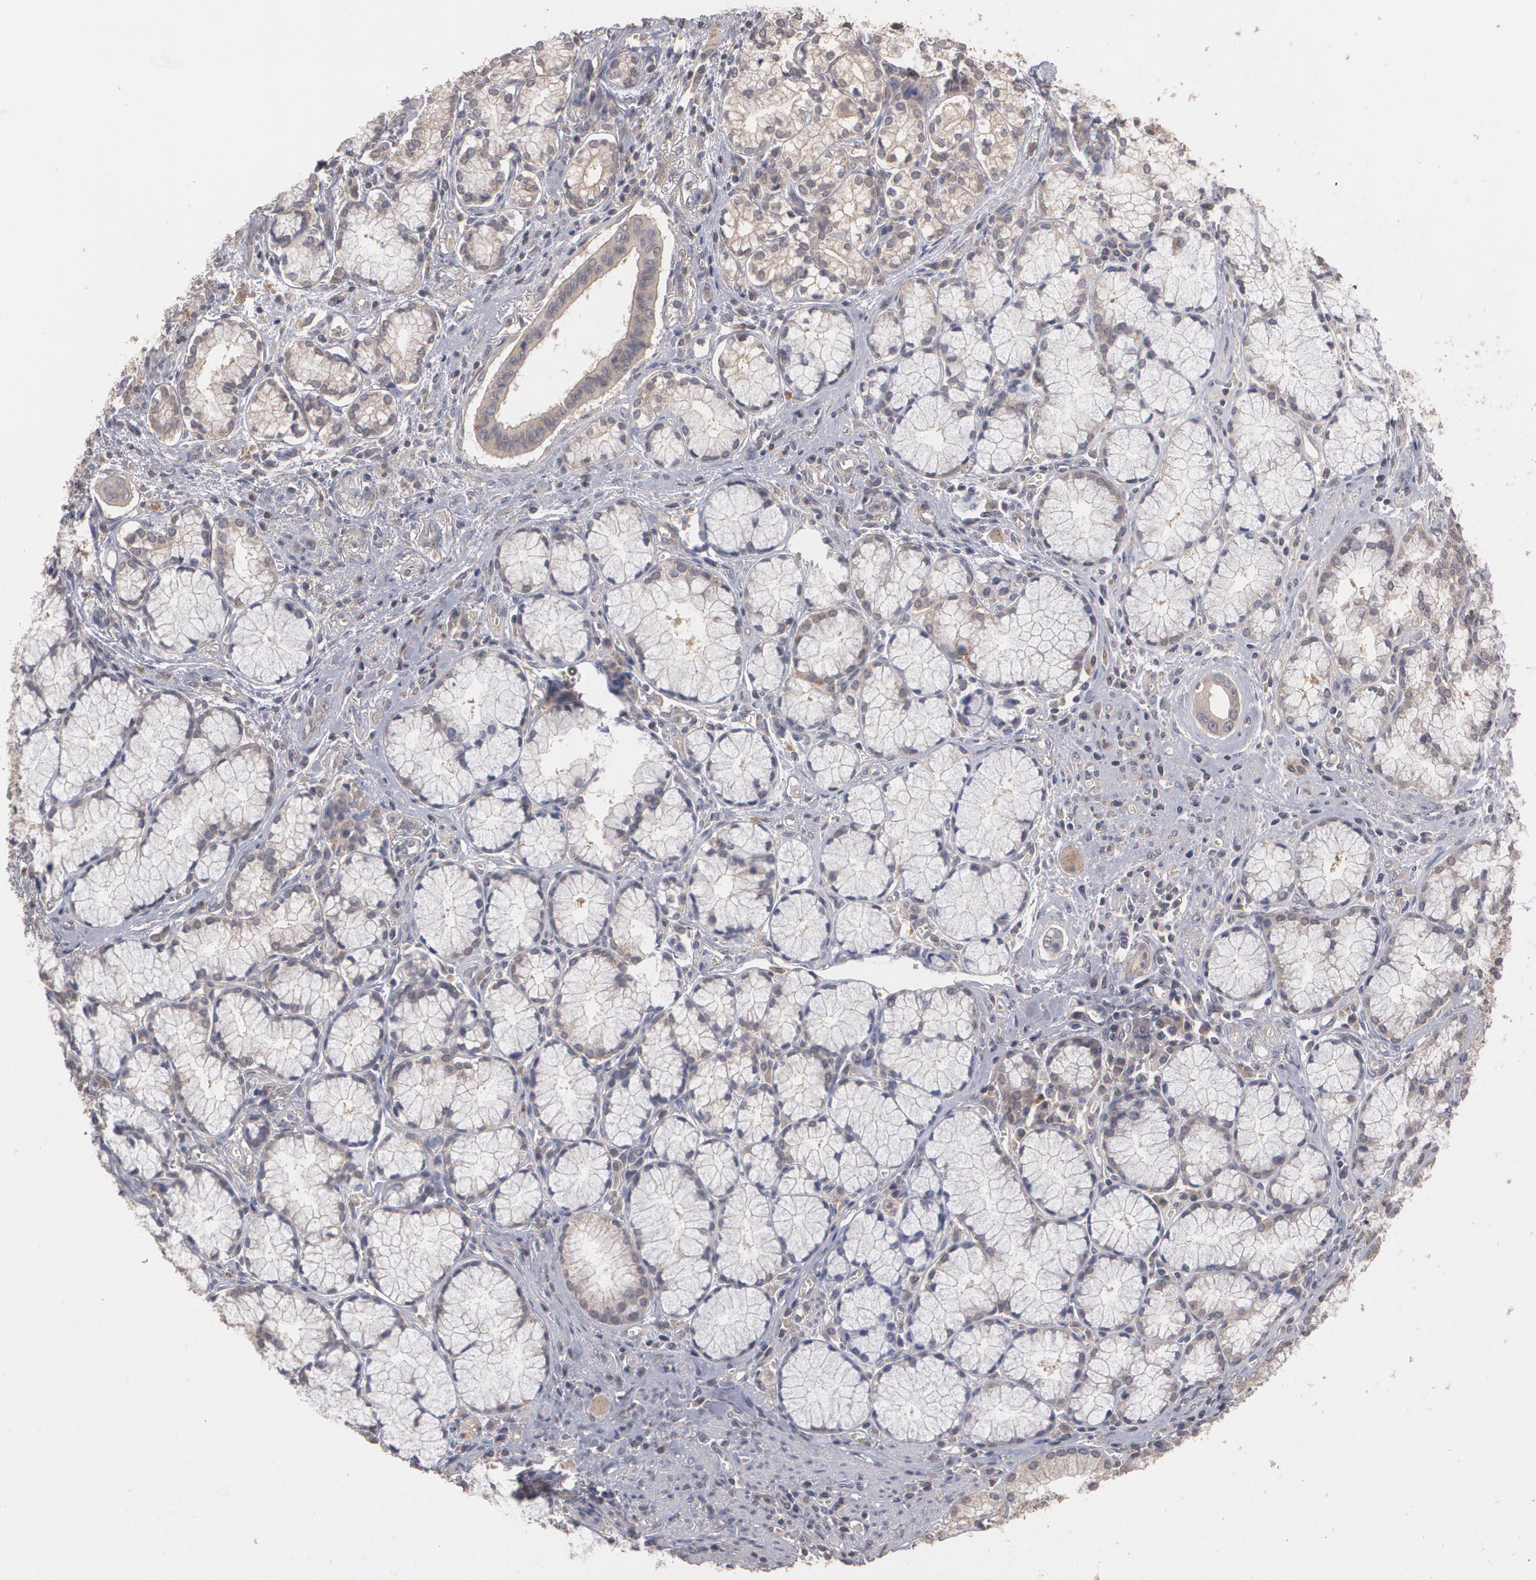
{"staining": {"intensity": "weak", "quantity": ">75%", "location": "cytoplasmic/membranous"}, "tissue": "pancreatic cancer", "cell_type": "Tumor cells", "image_type": "cancer", "snomed": [{"axis": "morphology", "description": "Adenocarcinoma, NOS"}, {"axis": "topography", "description": "Pancreas"}], "caption": "A brown stain shows weak cytoplasmic/membranous positivity of a protein in human adenocarcinoma (pancreatic) tumor cells.", "gene": "ARF6", "patient": {"sex": "male", "age": 77}}